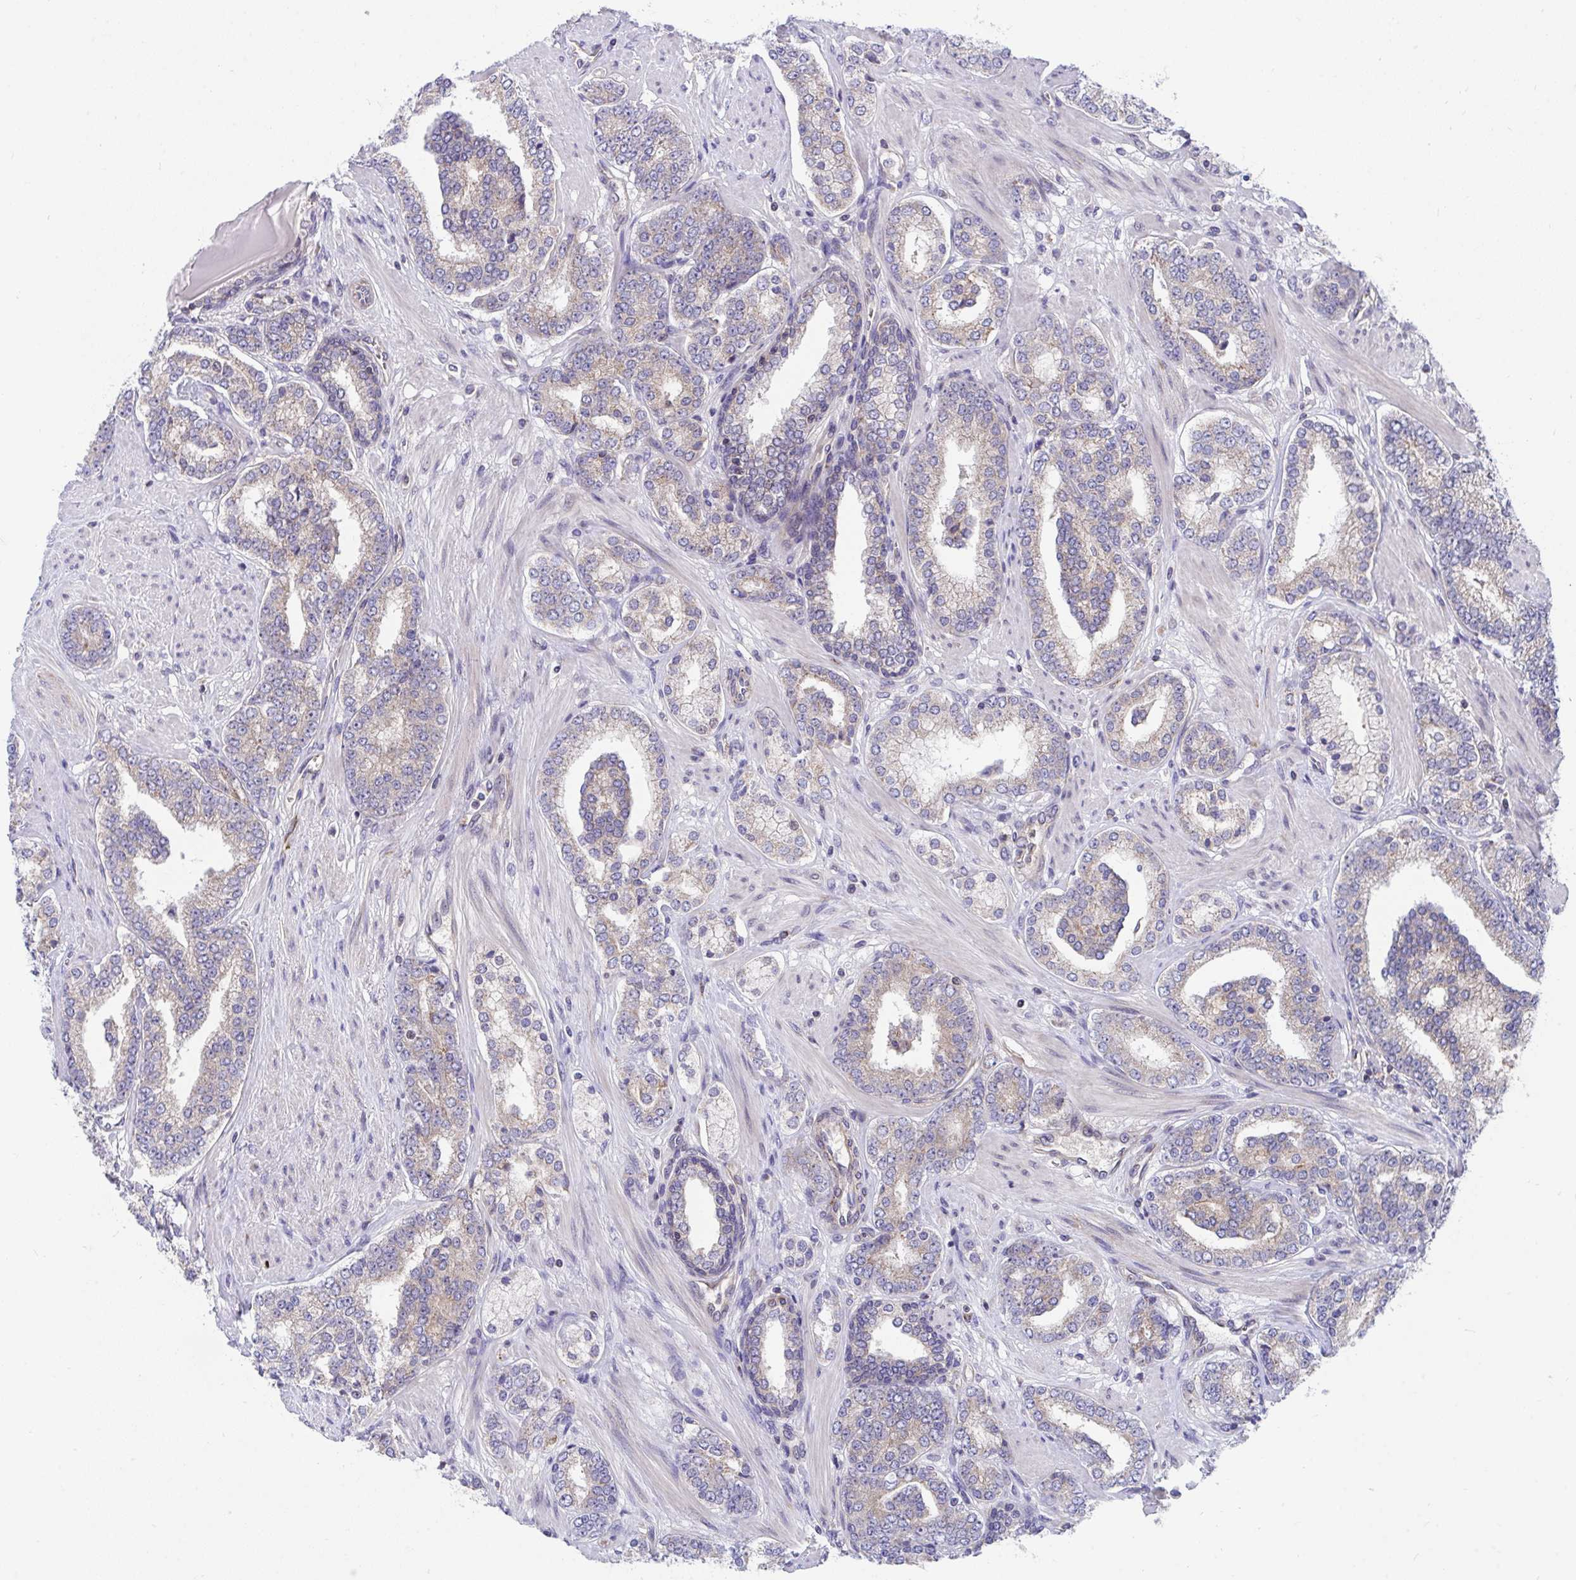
{"staining": {"intensity": "moderate", "quantity": "25%-75%", "location": "cytoplasmic/membranous"}, "tissue": "prostate cancer", "cell_type": "Tumor cells", "image_type": "cancer", "snomed": [{"axis": "morphology", "description": "Adenocarcinoma, High grade"}, {"axis": "topography", "description": "Prostate"}], "caption": "Immunohistochemical staining of prostate cancer exhibits moderate cytoplasmic/membranous protein positivity in about 25%-75% of tumor cells.", "gene": "FHIP1B", "patient": {"sex": "male", "age": 62}}